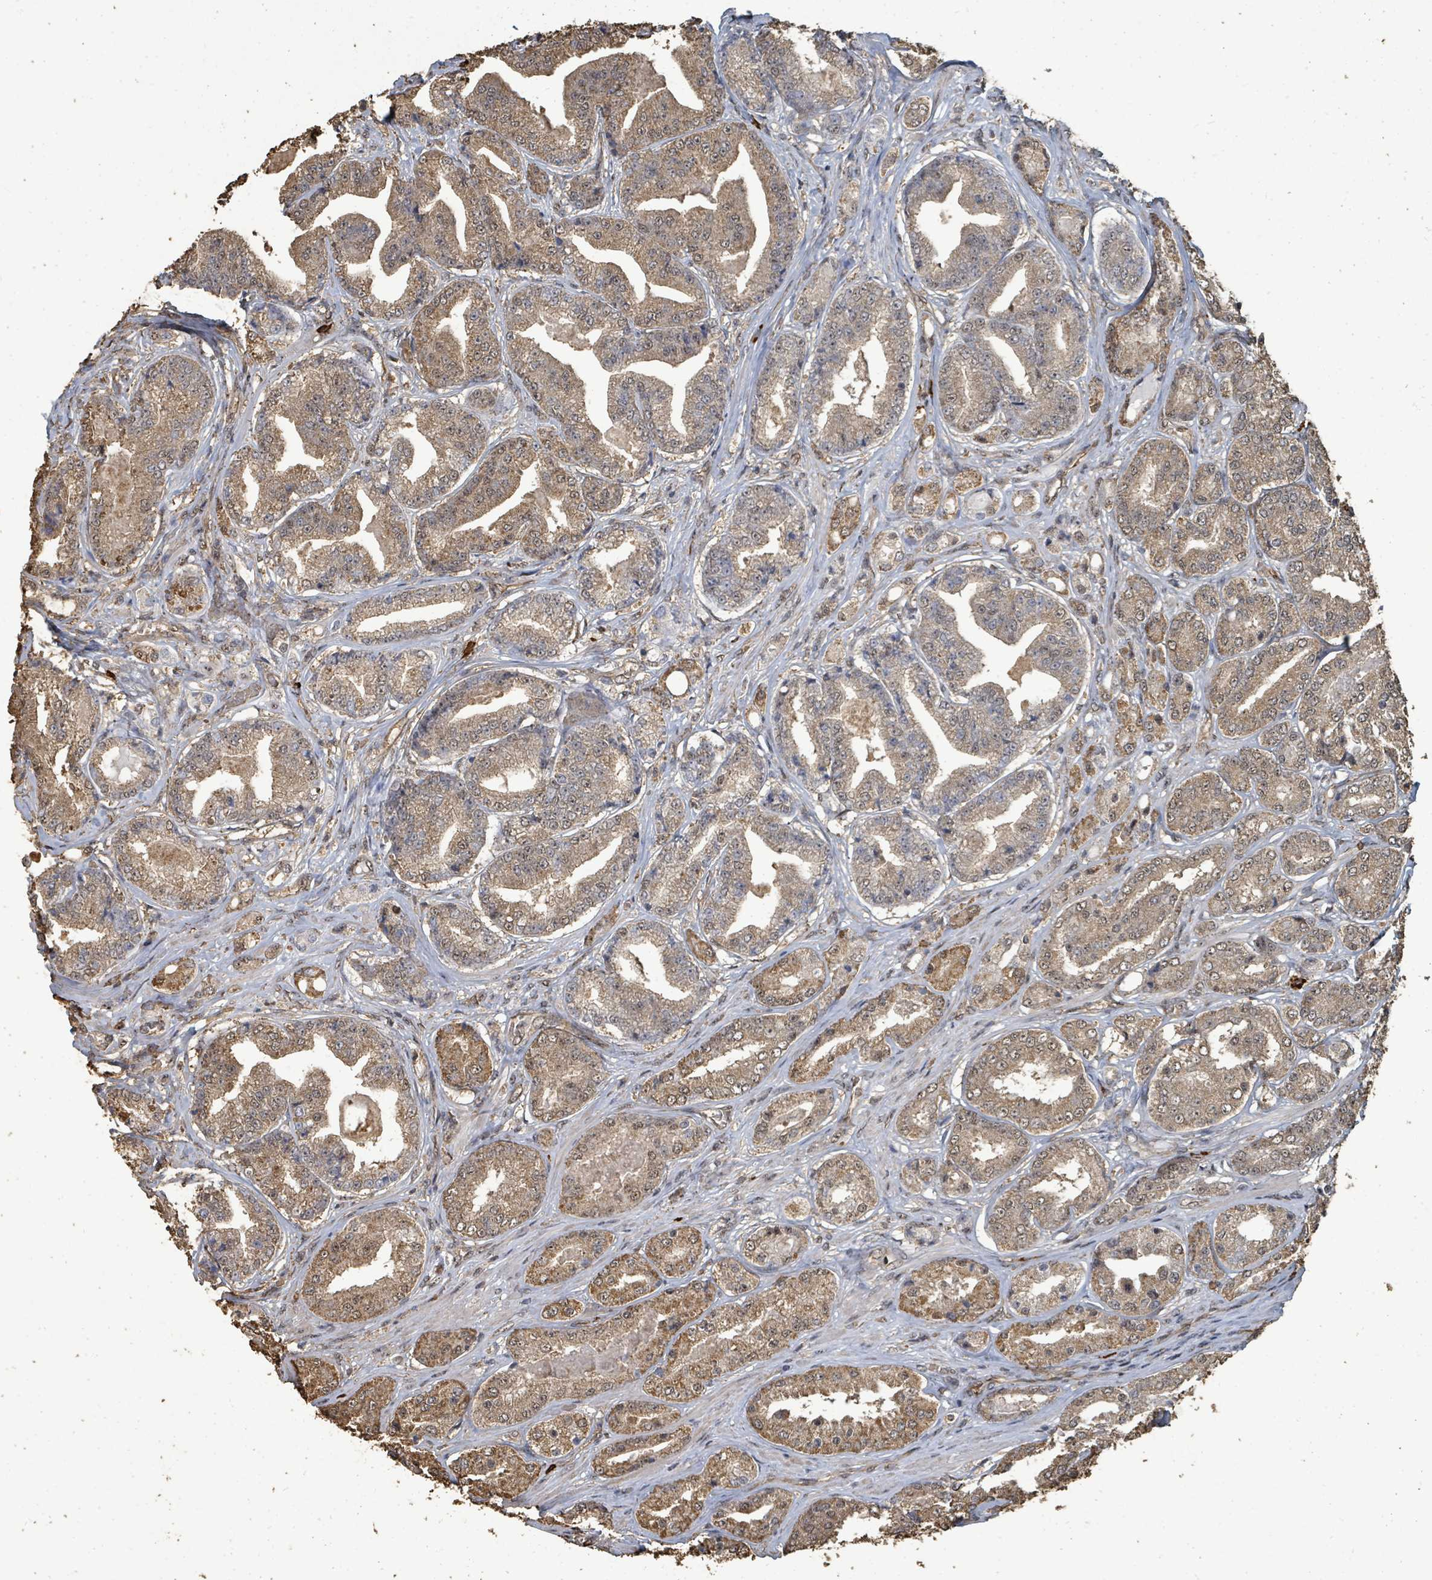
{"staining": {"intensity": "moderate", "quantity": ">75%", "location": "cytoplasmic/membranous"}, "tissue": "prostate cancer", "cell_type": "Tumor cells", "image_type": "cancer", "snomed": [{"axis": "morphology", "description": "Adenocarcinoma, High grade"}, {"axis": "topography", "description": "Prostate"}], "caption": "Immunohistochemical staining of prostate cancer (high-grade adenocarcinoma) reveals medium levels of moderate cytoplasmic/membranous expression in about >75% of tumor cells.", "gene": "C6orf52", "patient": {"sex": "male", "age": 63}}